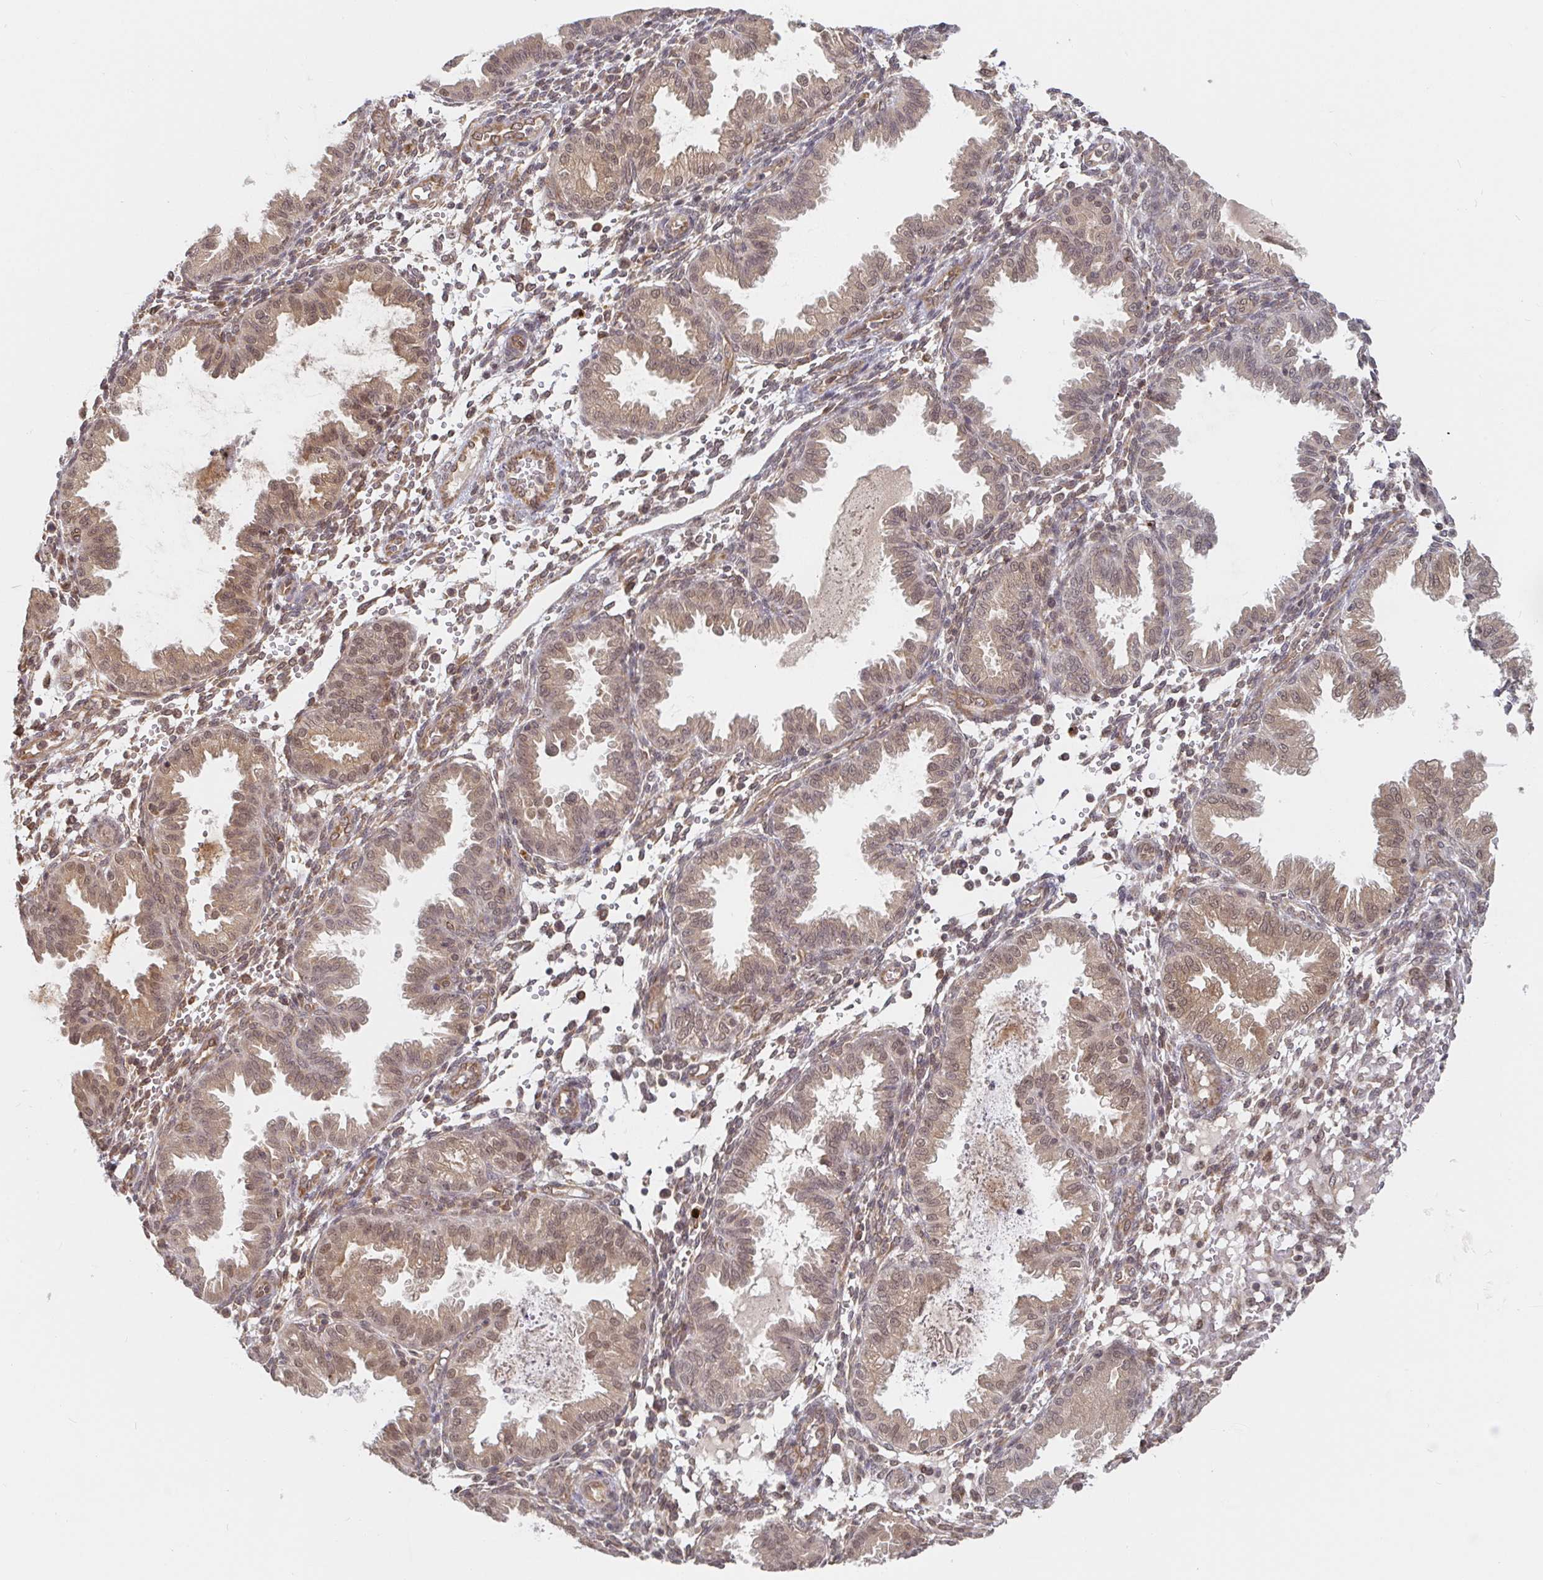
{"staining": {"intensity": "moderate", "quantity": "25%-75%", "location": "cytoplasmic/membranous"}, "tissue": "endometrium", "cell_type": "Cells in endometrial stroma", "image_type": "normal", "snomed": [{"axis": "morphology", "description": "Normal tissue, NOS"}, {"axis": "topography", "description": "Endometrium"}], "caption": "Protein staining demonstrates moderate cytoplasmic/membranous expression in approximately 25%-75% of cells in endometrial stroma in normal endometrium. Immunohistochemistry (ihc) stains the protein of interest in brown and the nuclei are stained blue.", "gene": "ALG1L2", "patient": {"sex": "female", "age": 33}}